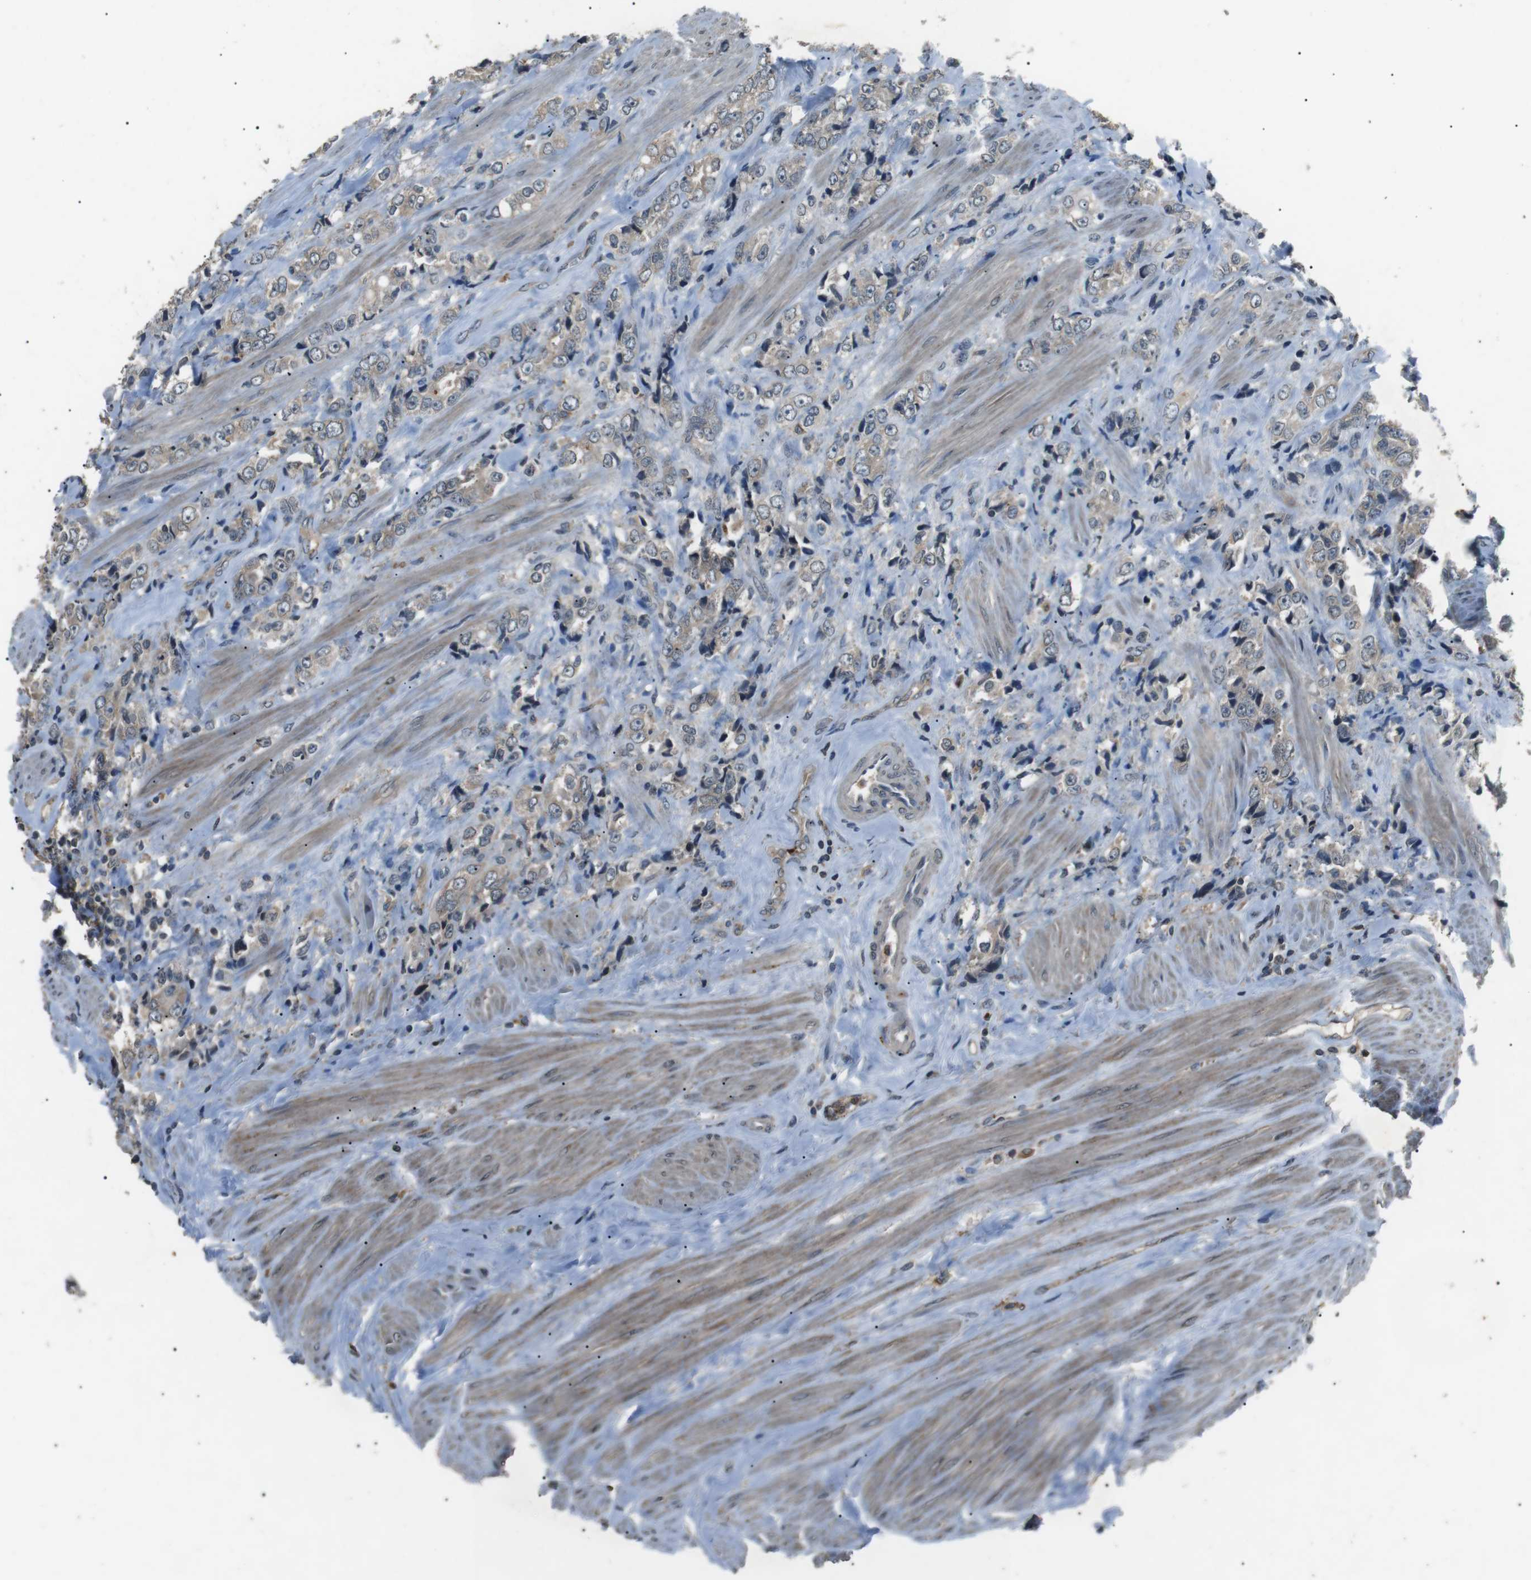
{"staining": {"intensity": "weak", "quantity": "25%-75%", "location": "cytoplasmic/membranous"}, "tissue": "prostate cancer", "cell_type": "Tumor cells", "image_type": "cancer", "snomed": [{"axis": "morphology", "description": "Adenocarcinoma, Low grade"}, {"axis": "topography", "description": "Prostate"}], "caption": "Tumor cells display weak cytoplasmic/membranous expression in approximately 25%-75% of cells in adenocarcinoma (low-grade) (prostate).", "gene": "NEK7", "patient": {"sex": "male", "age": 63}}